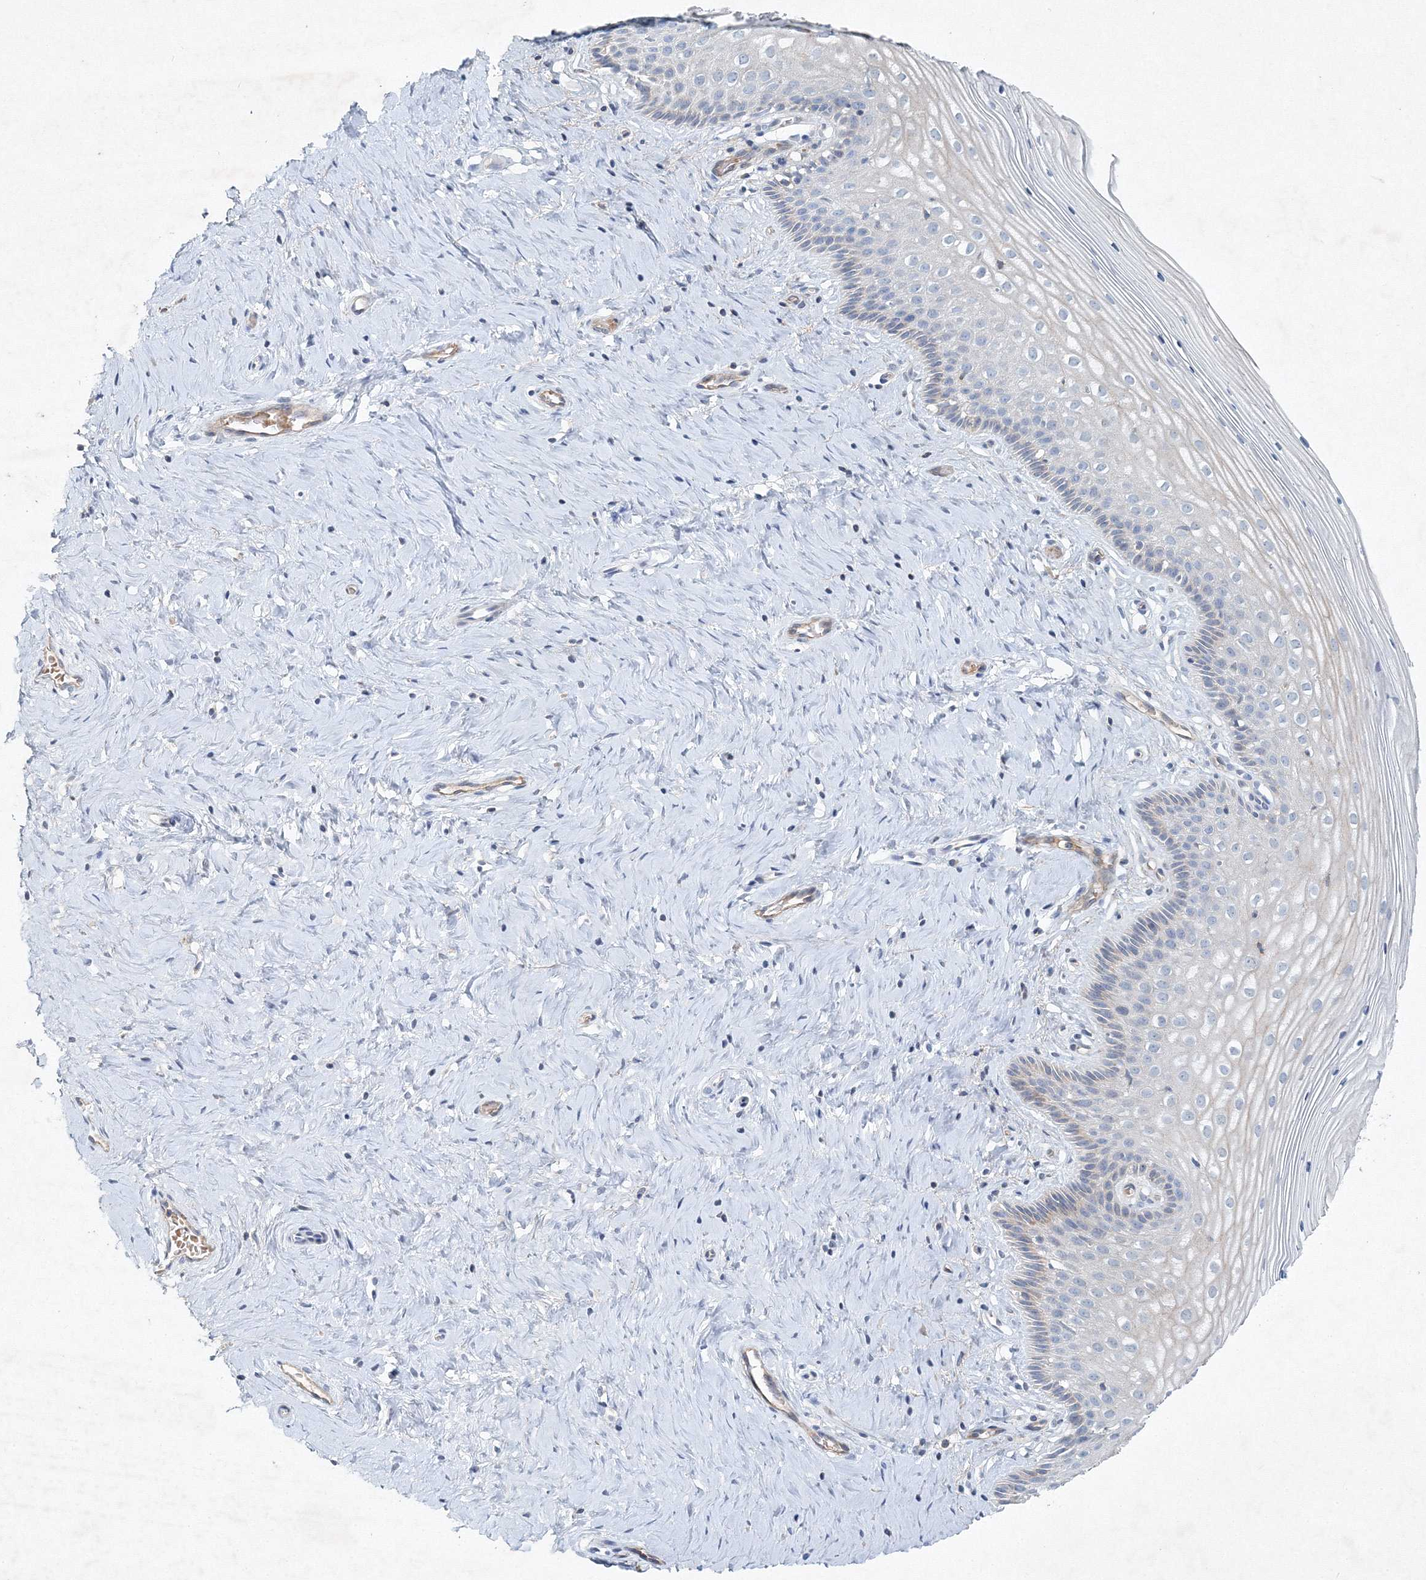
{"staining": {"intensity": "negative", "quantity": "none", "location": "none"}, "tissue": "cervix", "cell_type": "Glandular cells", "image_type": "normal", "snomed": [{"axis": "morphology", "description": "Normal tissue, NOS"}, {"axis": "topography", "description": "Cervix"}], "caption": "Protein analysis of normal cervix reveals no significant positivity in glandular cells. (DAB (3,3'-diaminobenzidine) immunohistochemistry with hematoxylin counter stain).", "gene": "SH3BP5", "patient": {"sex": "female", "age": 33}}